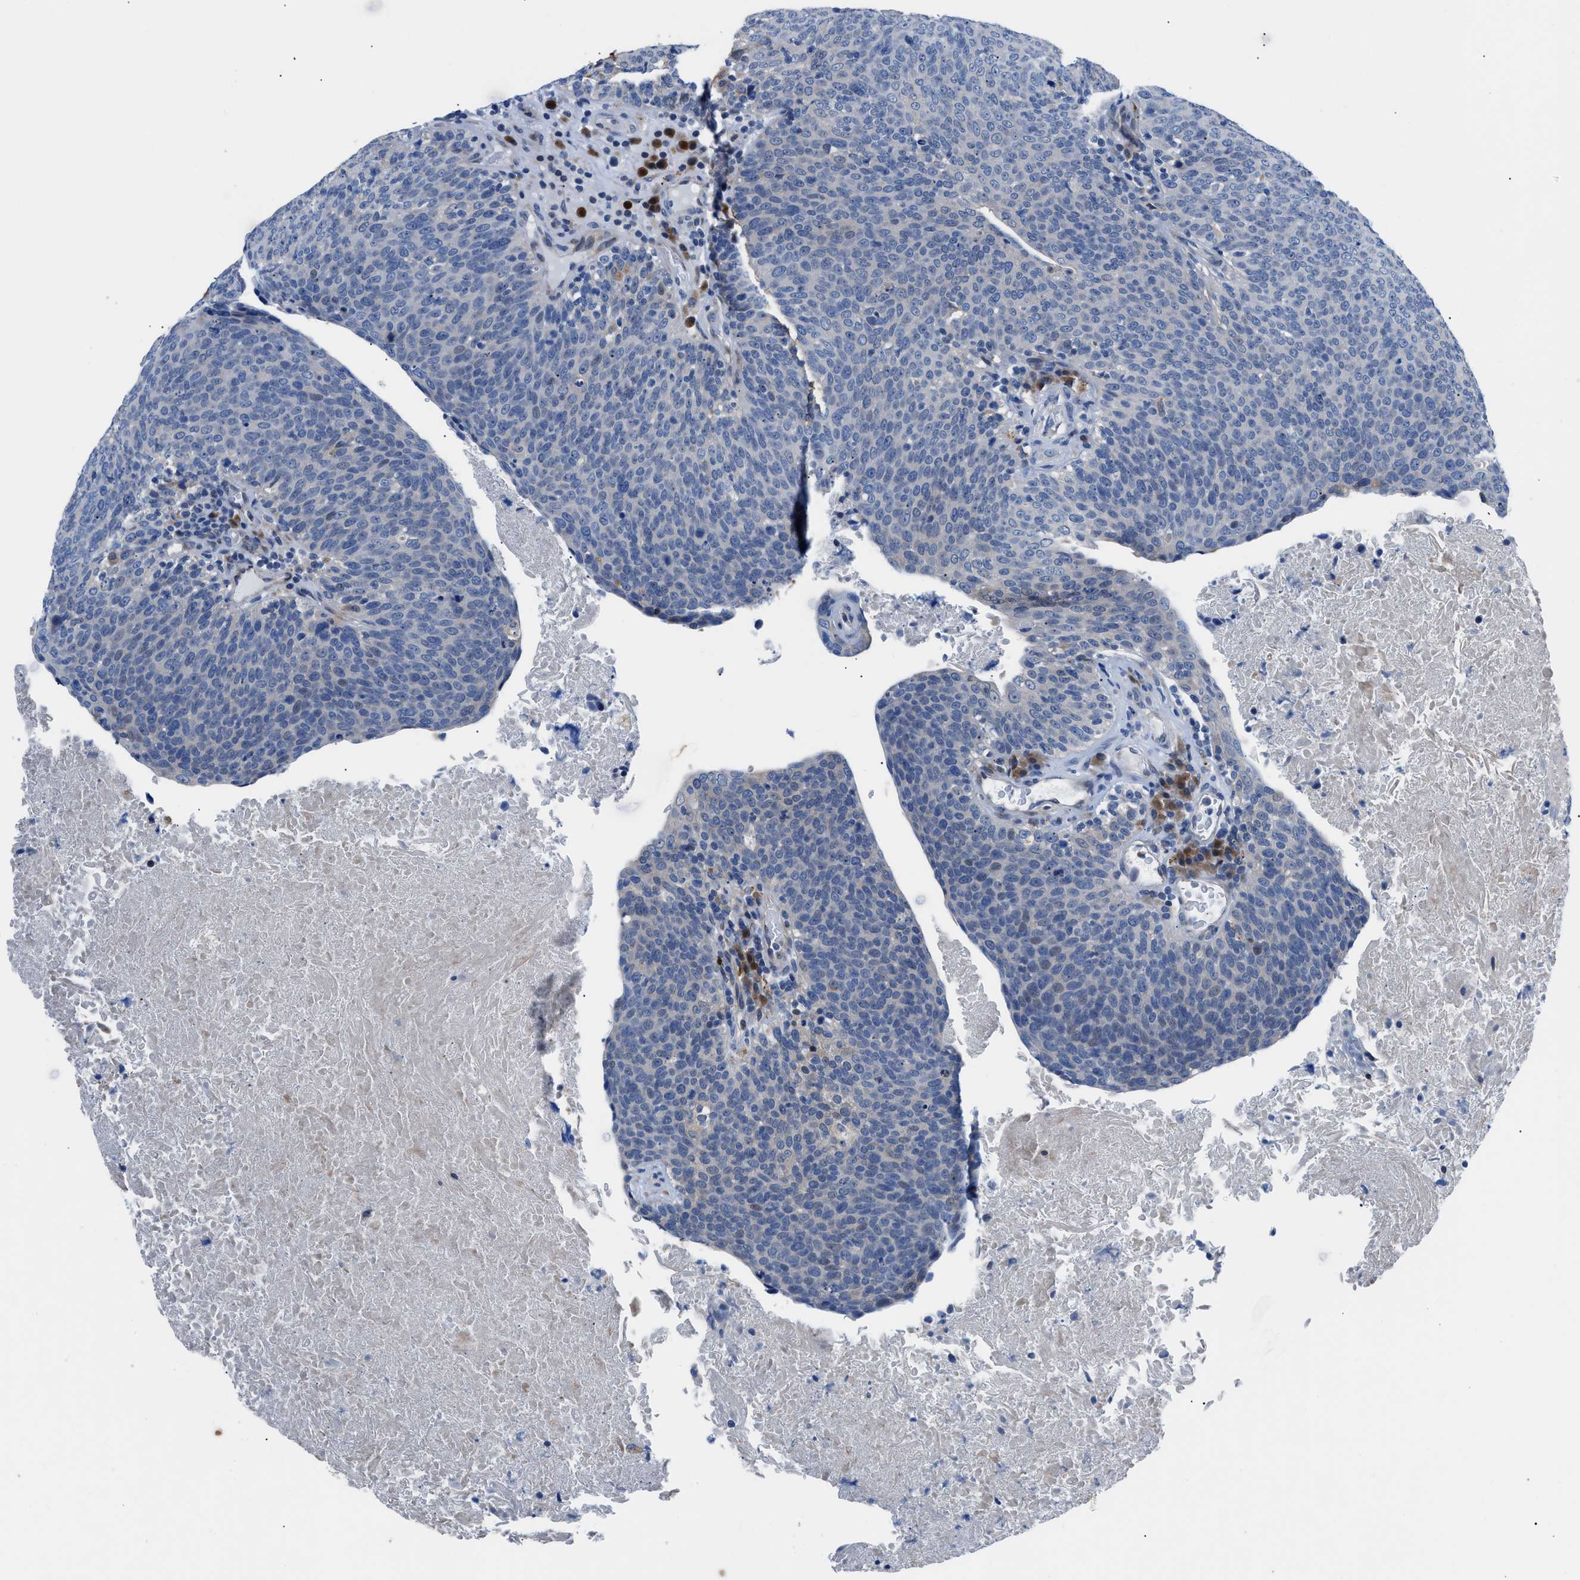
{"staining": {"intensity": "negative", "quantity": "none", "location": "none"}, "tissue": "head and neck cancer", "cell_type": "Tumor cells", "image_type": "cancer", "snomed": [{"axis": "morphology", "description": "Squamous cell carcinoma, NOS"}, {"axis": "morphology", "description": "Squamous cell carcinoma, metastatic, NOS"}, {"axis": "topography", "description": "Lymph node"}, {"axis": "topography", "description": "Head-Neck"}], "caption": "High power microscopy micrograph of an immunohistochemistry (IHC) image of head and neck cancer, revealing no significant expression in tumor cells.", "gene": "UAP1", "patient": {"sex": "male", "age": 62}}